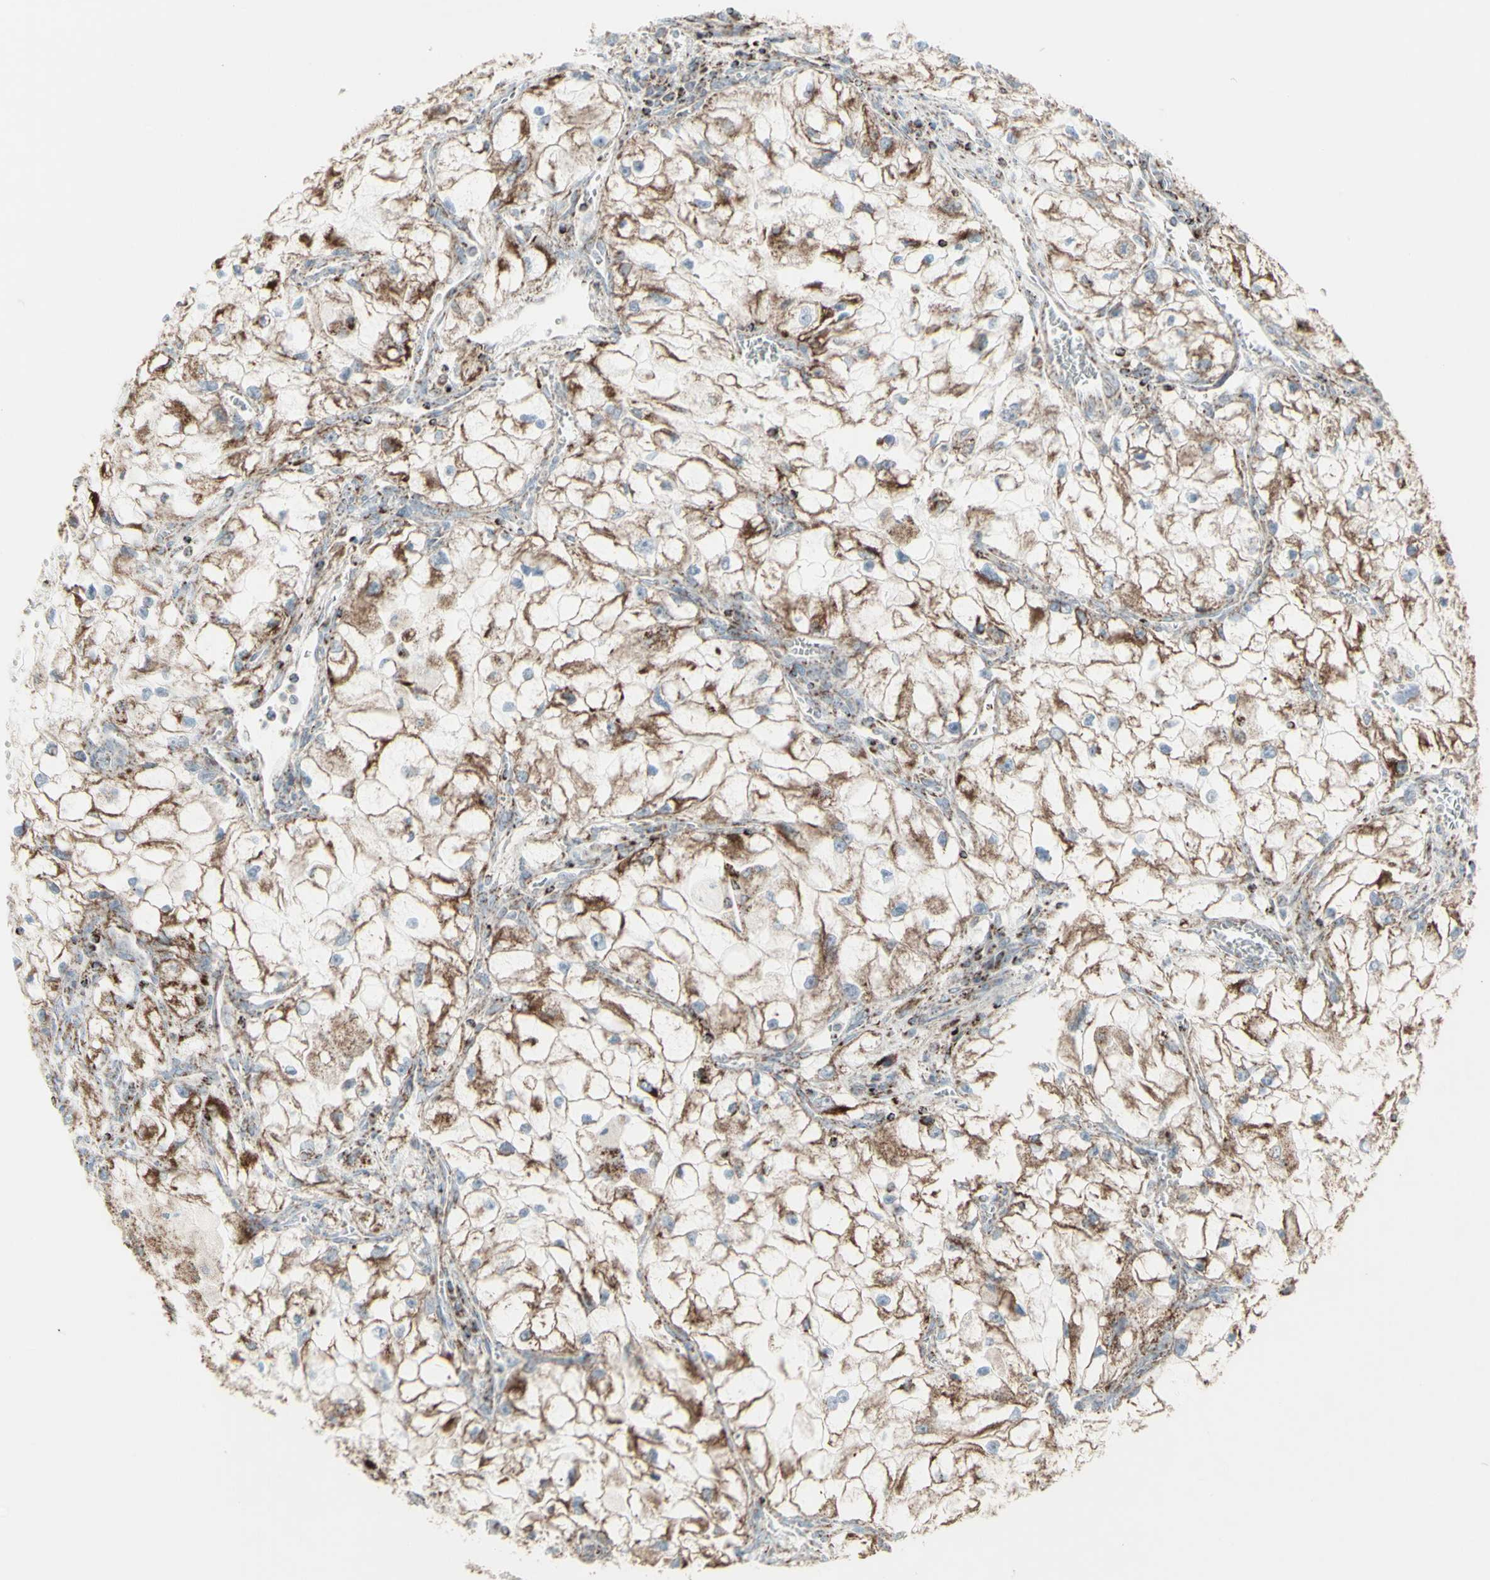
{"staining": {"intensity": "moderate", "quantity": ">75%", "location": "cytoplasmic/membranous"}, "tissue": "renal cancer", "cell_type": "Tumor cells", "image_type": "cancer", "snomed": [{"axis": "morphology", "description": "Adenocarcinoma, NOS"}, {"axis": "topography", "description": "Kidney"}], "caption": "High-magnification brightfield microscopy of renal adenocarcinoma stained with DAB (brown) and counterstained with hematoxylin (blue). tumor cells exhibit moderate cytoplasmic/membranous expression is appreciated in about>75% of cells. Using DAB (3,3'-diaminobenzidine) (brown) and hematoxylin (blue) stains, captured at high magnification using brightfield microscopy.", "gene": "PLGRKT", "patient": {"sex": "female", "age": 70}}